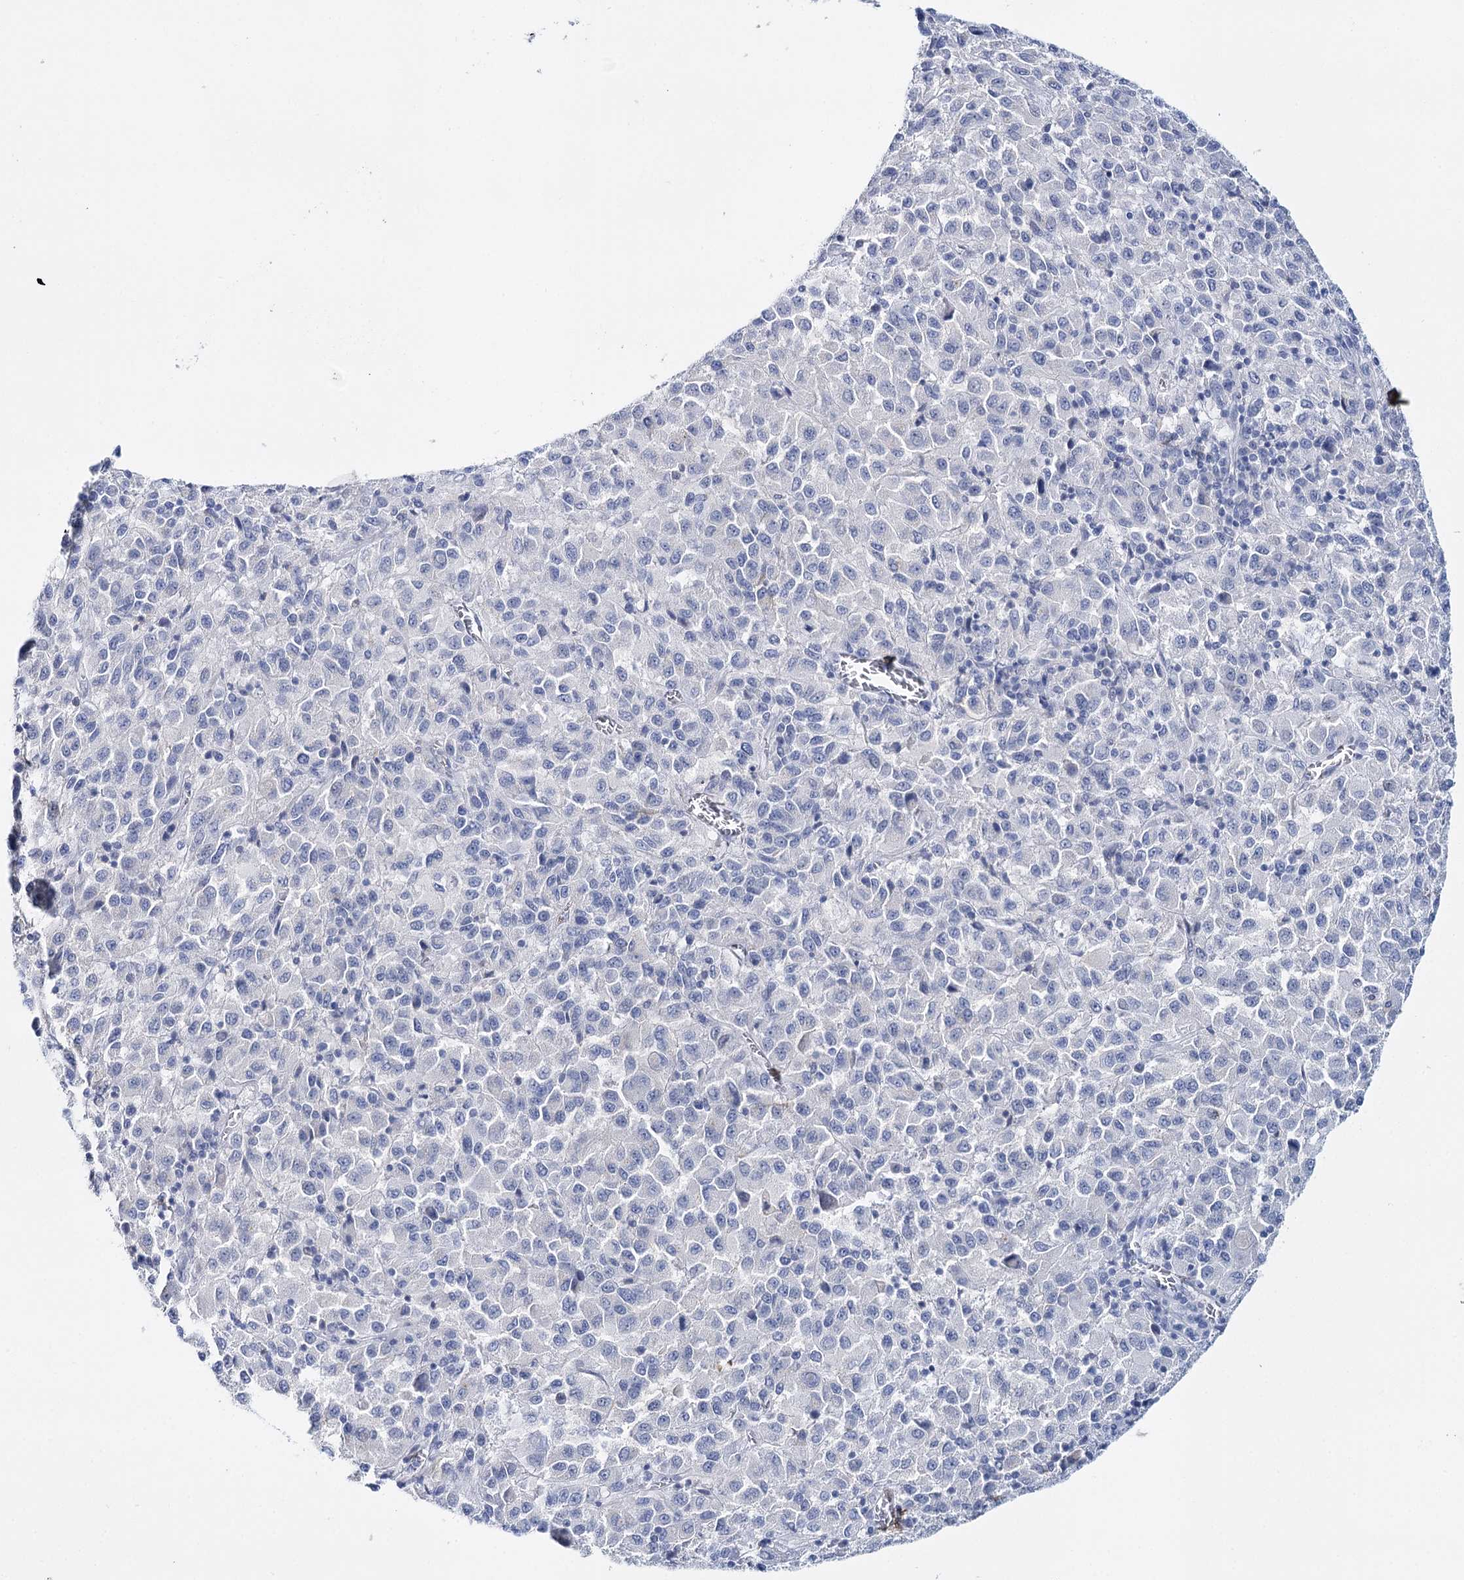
{"staining": {"intensity": "negative", "quantity": "none", "location": "none"}, "tissue": "melanoma", "cell_type": "Tumor cells", "image_type": "cancer", "snomed": [{"axis": "morphology", "description": "Malignant melanoma, Metastatic site"}, {"axis": "topography", "description": "Lung"}], "caption": "Tumor cells are negative for brown protein staining in malignant melanoma (metastatic site). (DAB IHC with hematoxylin counter stain).", "gene": "CEACAM8", "patient": {"sex": "male", "age": 64}}